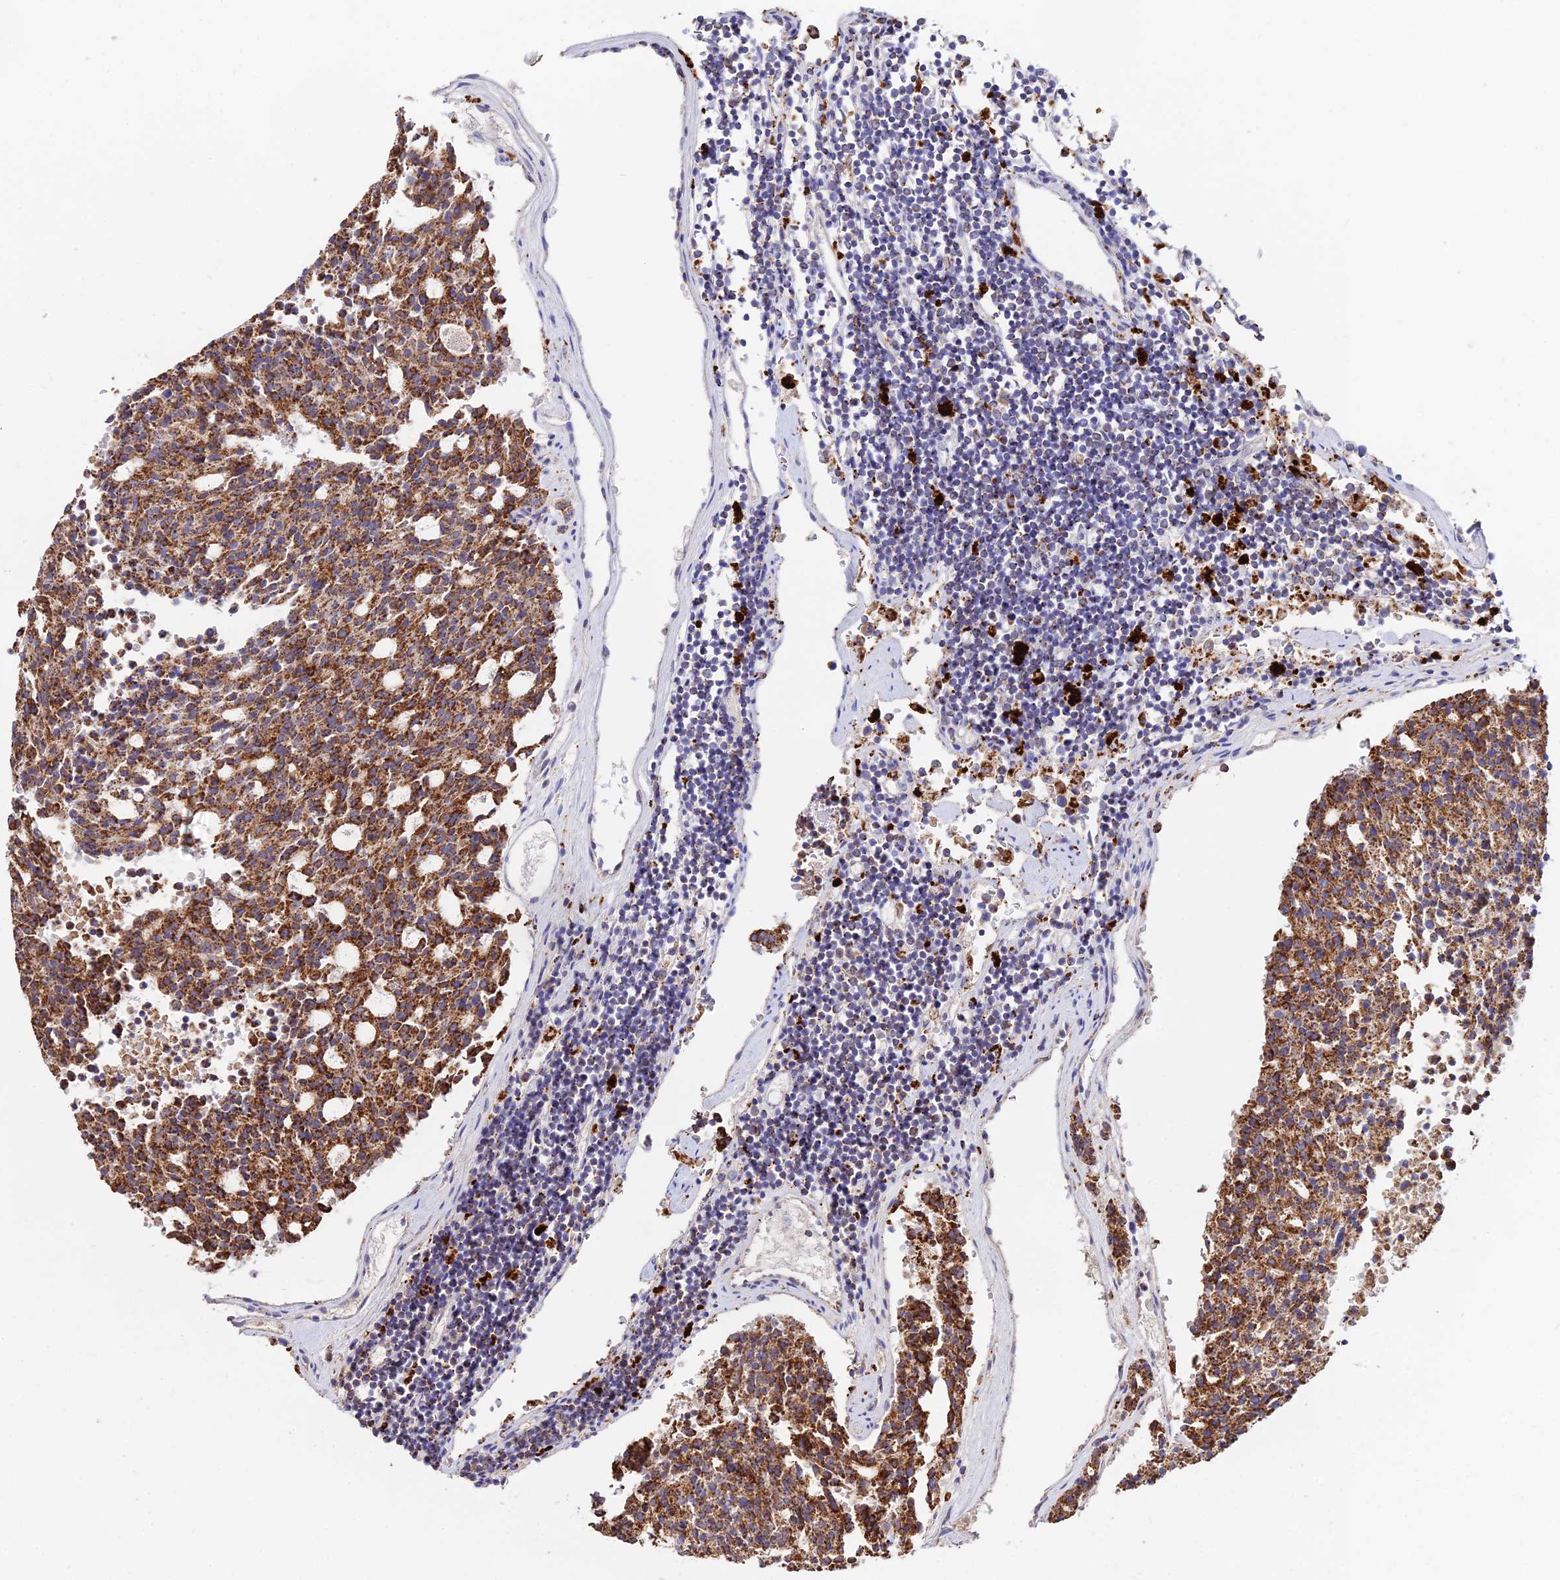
{"staining": {"intensity": "strong", "quantity": ">75%", "location": "cytoplasmic/membranous"}, "tissue": "carcinoid", "cell_type": "Tumor cells", "image_type": "cancer", "snomed": [{"axis": "morphology", "description": "Carcinoid, malignant, NOS"}, {"axis": "topography", "description": "Pancreas"}], "caption": "Protein staining of malignant carcinoid tissue reveals strong cytoplasmic/membranous staining in about >75% of tumor cells.", "gene": "PNLIPRP3", "patient": {"sex": "female", "age": 54}}